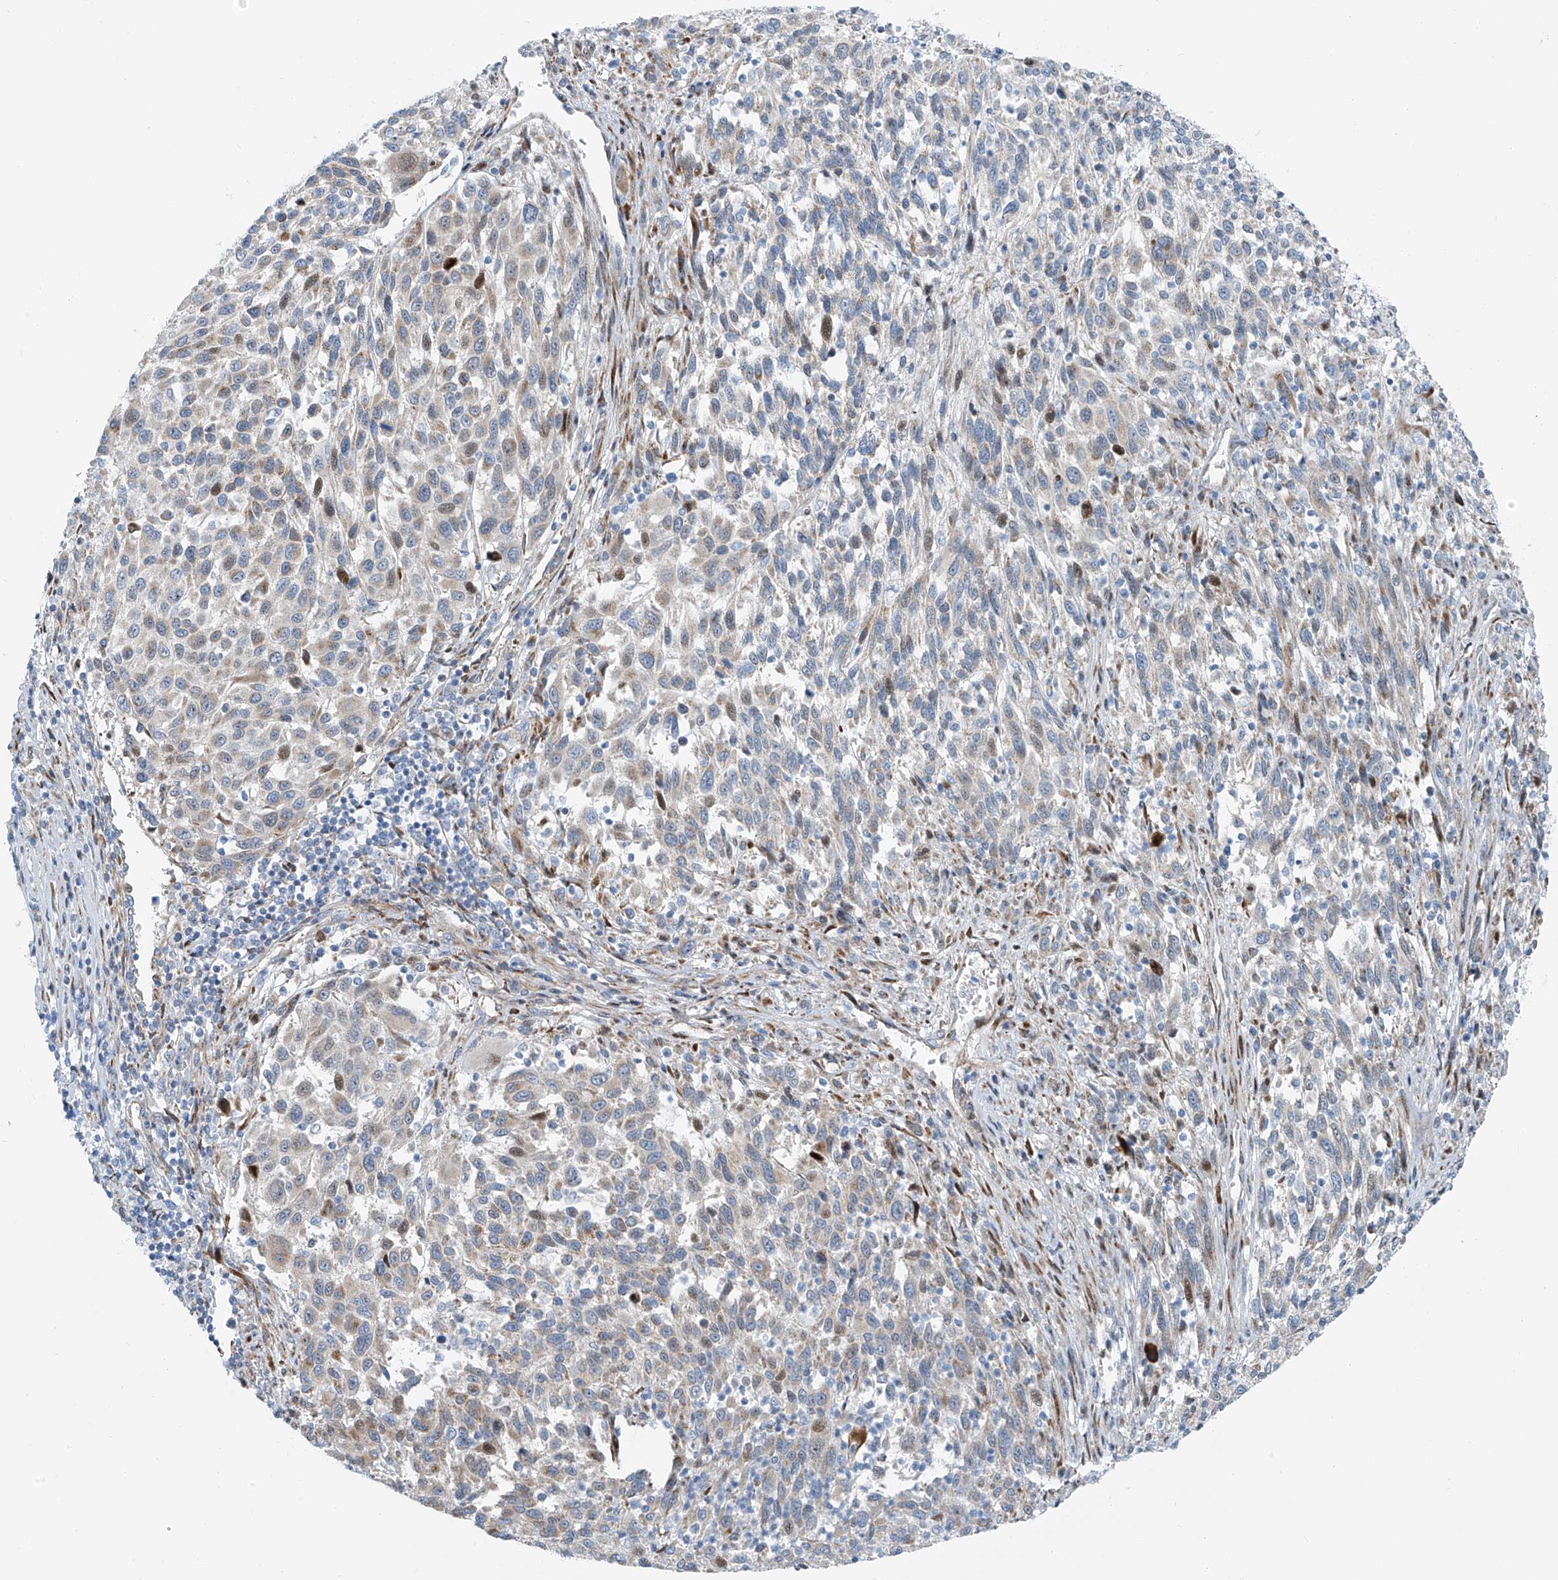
{"staining": {"intensity": "moderate", "quantity": "<25%", "location": "cytoplasmic/membranous,nuclear"}, "tissue": "melanoma", "cell_type": "Tumor cells", "image_type": "cancer", "snomed": [{"axis": "morphology", "description": "Malignant melanoma, Metastatic site"}, {"axis": "topography", "description": "Lymph node"}], "caption": "Moderate cytoplasmic/membranous and nuclear protein expression is seen in approximately <25% of tumor cells in melanoma. The staining is performed using DAB brown chromogen to label protein expression. The nuclei are counter-stained blue using hematoxylin.", "gene": "HIC2", "patient": {"sex": "male", "age": 61}}